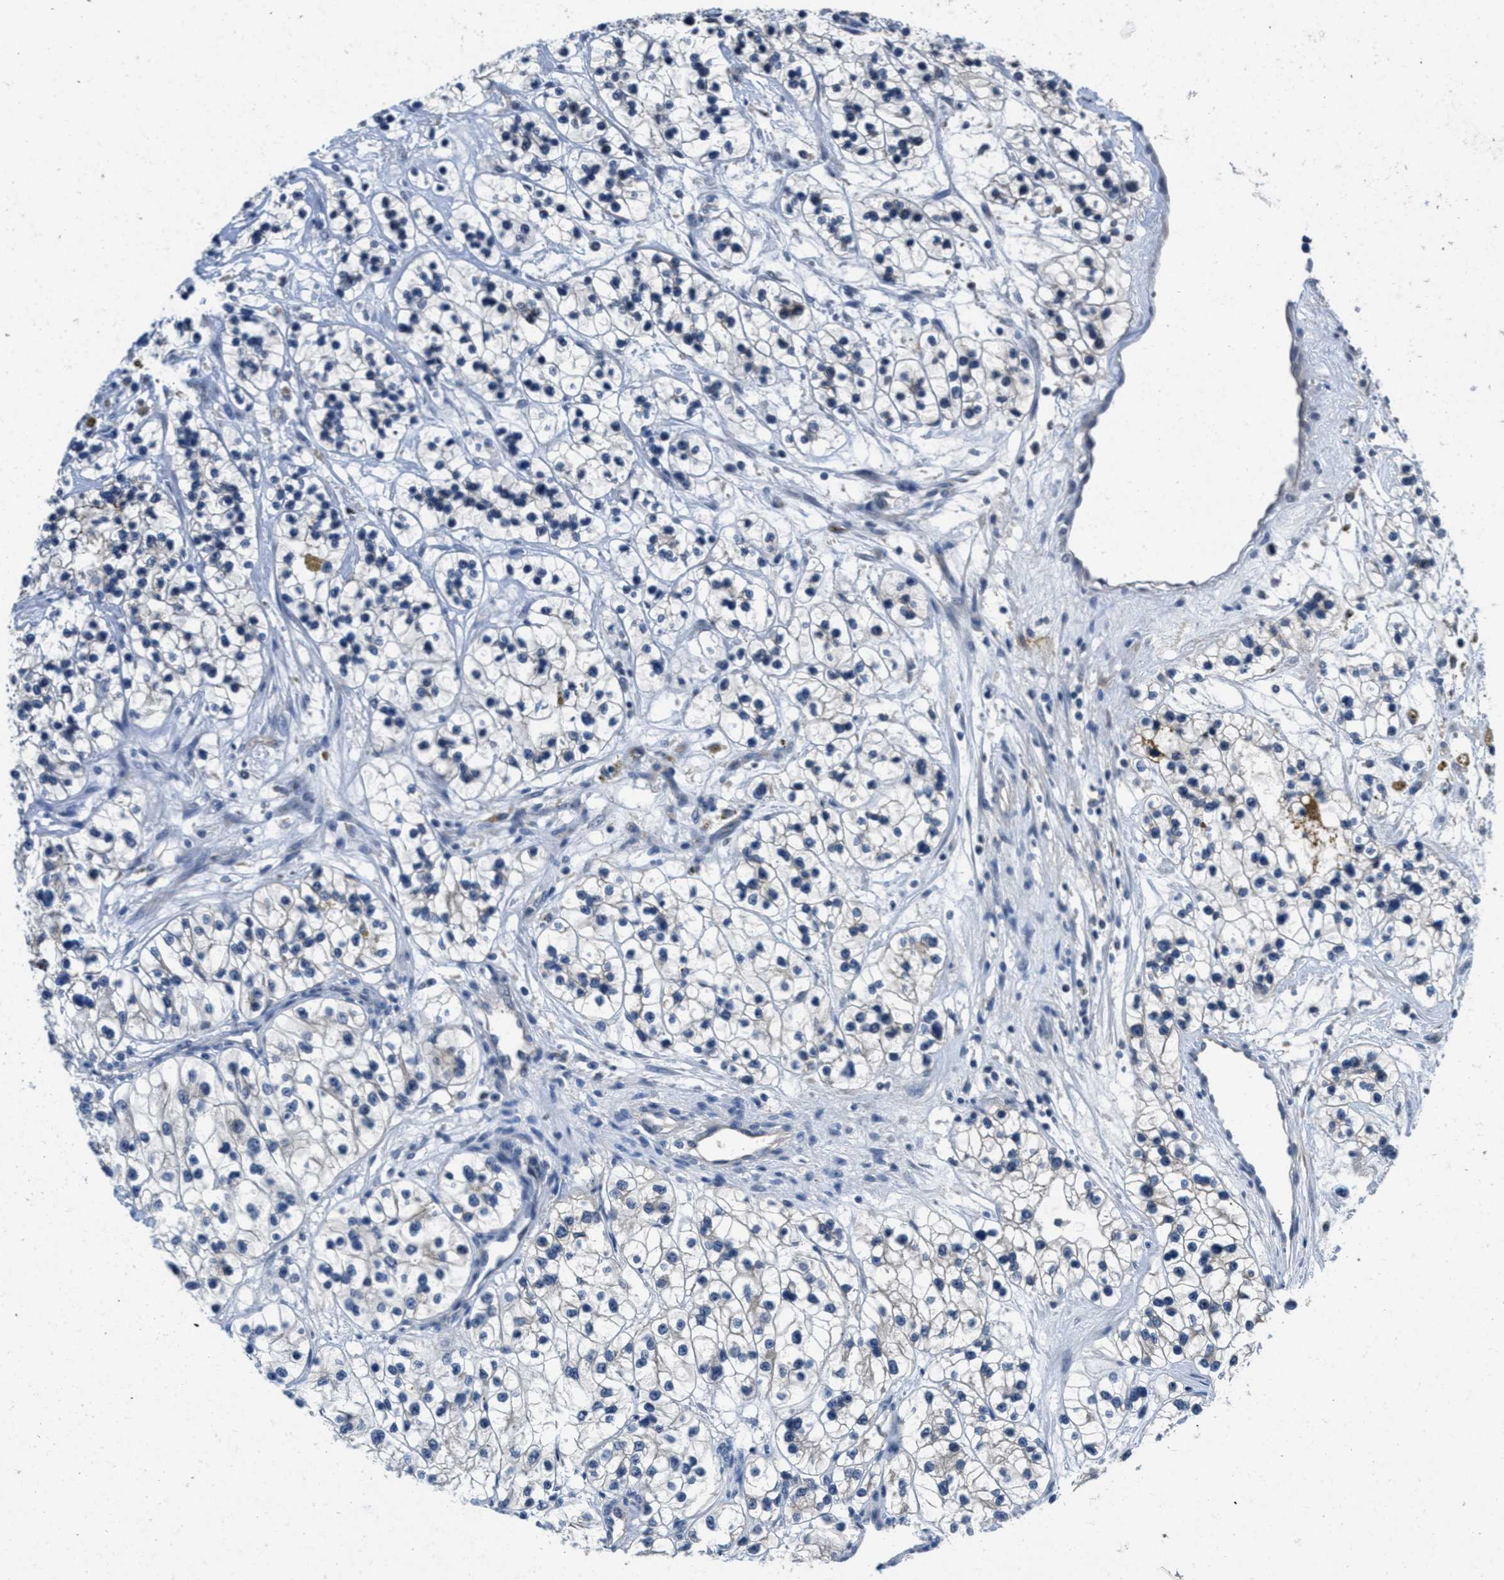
{"staining": {"intensity": "negative", "quantity": "none", "location": "none"}, "tissue": "renal cancer", "cell_type": "Tumor cells", "image_type": "cancer", "snomed": [{"axis": "morphology", "description": "Adenocarcinoma, NOS"}, {"axis": "topography", "description": "Kidney"}], "caption": "The micrograph demonstrates no staining of tumor cells in renal cancer (adenocarcinoma).", "gene": "ANGPT1", "patient": {"sex": "female", "age": 57}}